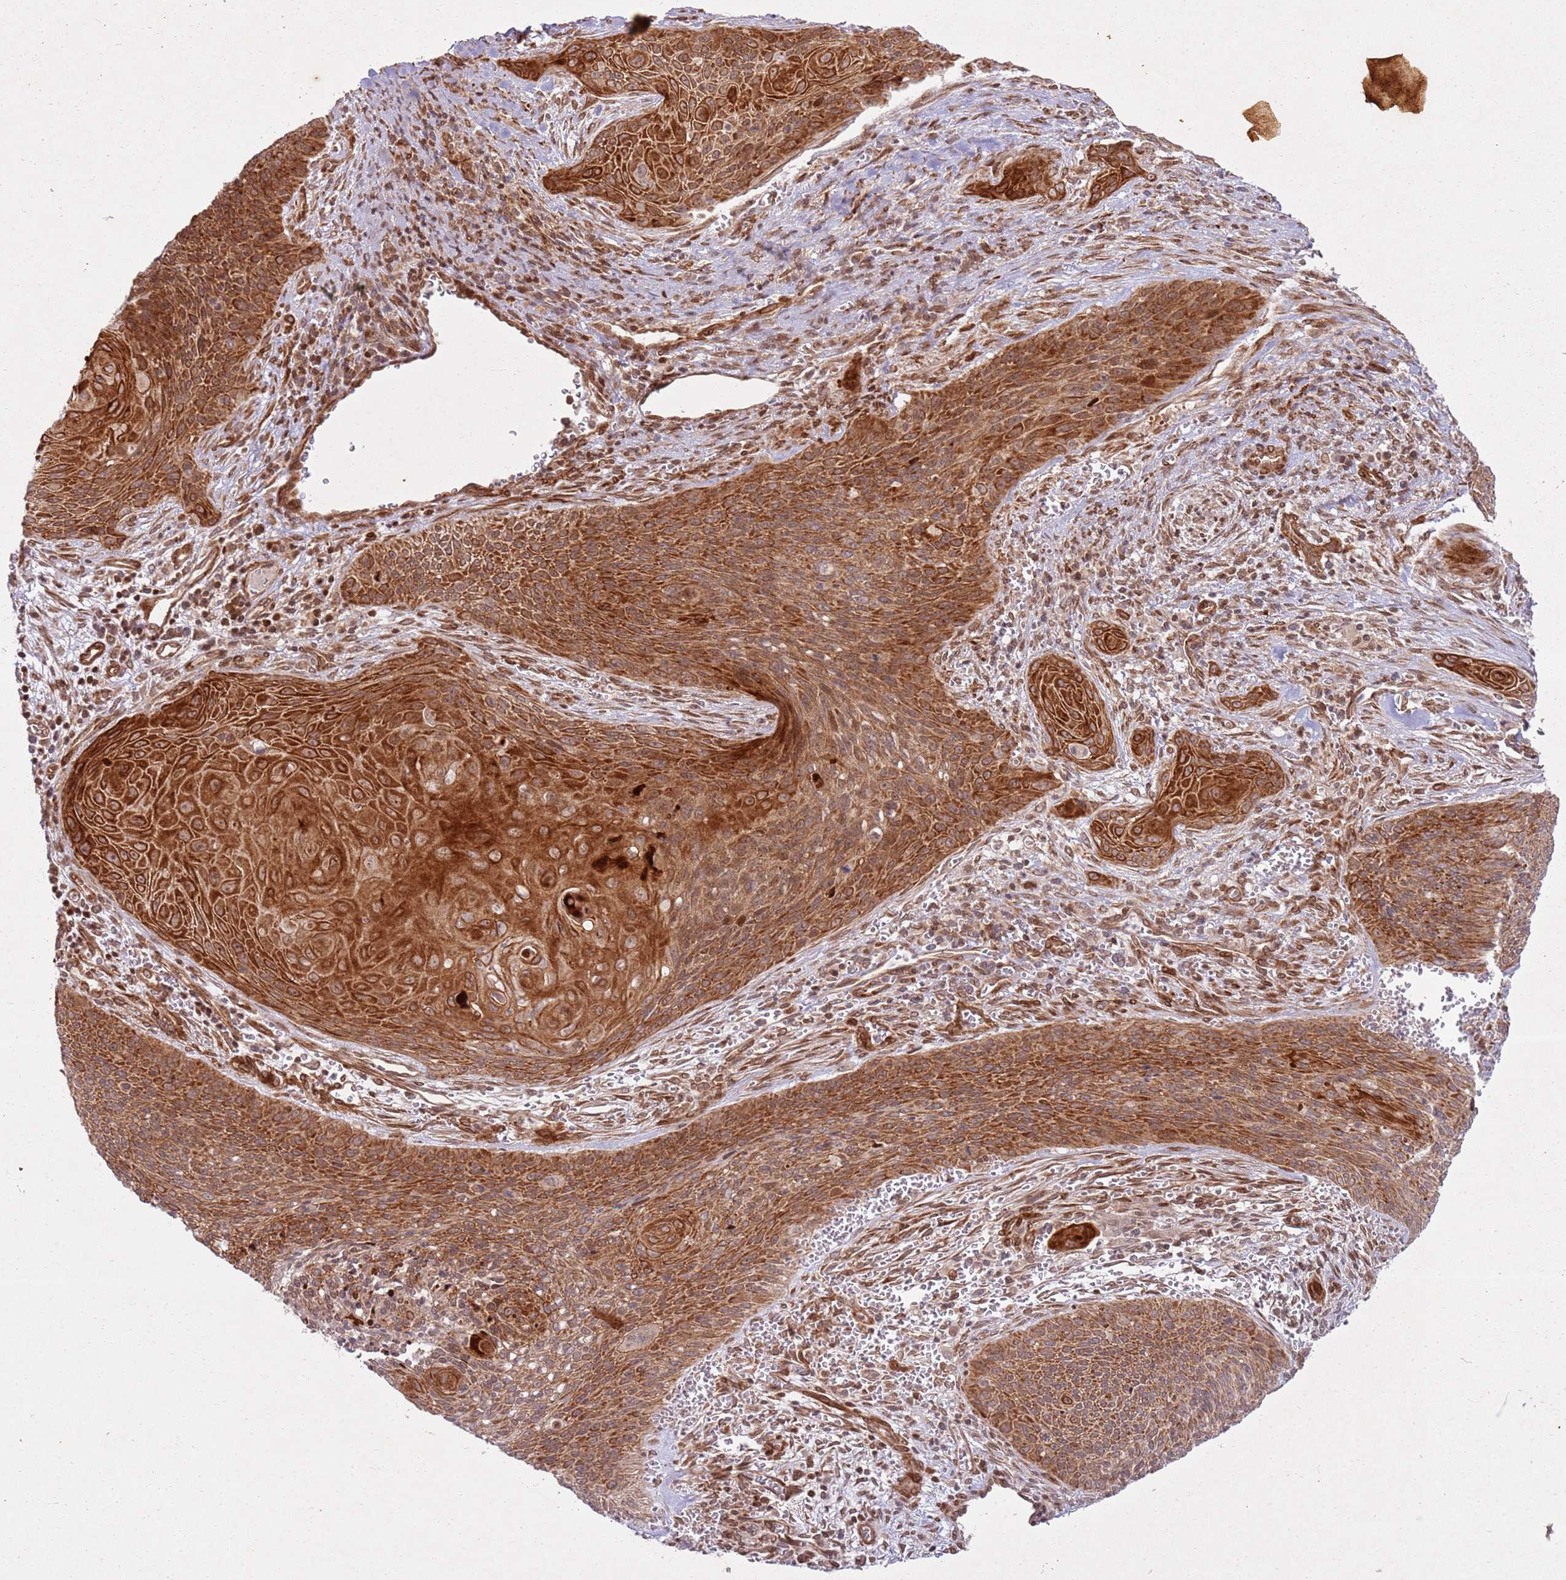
{"staining": {"intensity": "strong", "quantity": ">75%", "location": "cytoplasmic/membranous,nuclear"}, "tissue": "cervical cancer", "cell_type": "Tumor cells", "image_type": "cancer", "snomed": [{"axis": "morphology", "description": "Squamous cell carcinoma, NOS"}, {"axis": "topography", "description": "Cervix"}], "caption": "Protein staining of cervical cancer (squamous cell carcinoma) tissue demonstrates strong cytoplasmic/membranous and nuclear positivity in about >75% of tumor cells.", "gene": "KLHL36", "patient": {"sex": "female", "age": 55}}